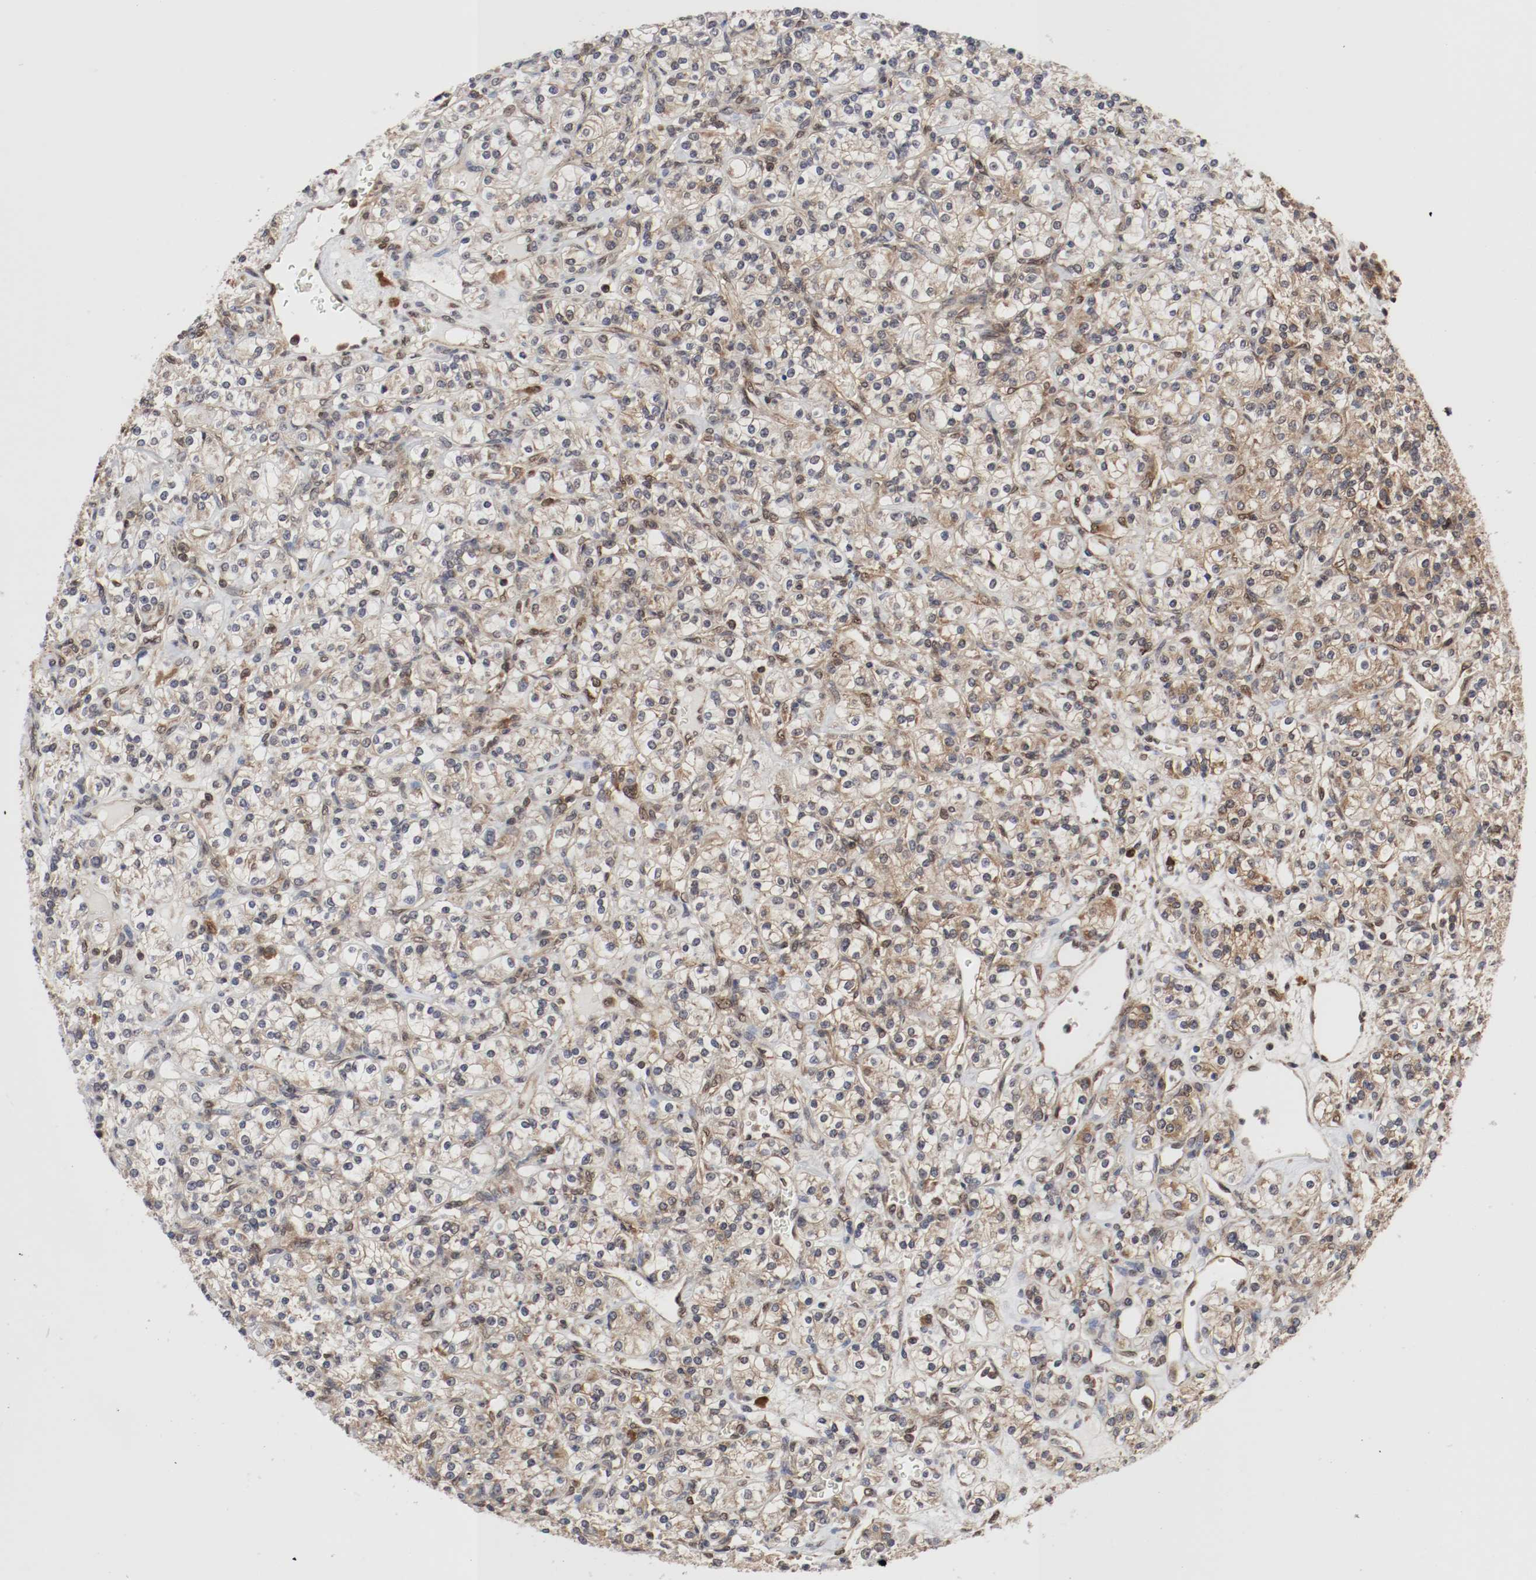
{"staining": {"intensity": "moderate", "quantity": ">75%", "location": "cytoplasmic/membranous"}, "tissue": "renal cancer", "cell_type": "Tumor cells", "image_type": "cancer", "snomed": [{"axis": "morphology", "description": "Adenocarcinoma, NOS"}, {"axis": "topography", "description": "Kidney"}], "caption": "Protein staining of renal adenocarcinoma tissue reveals moderate cytoplasmic/membranous staining in about >75% of tumor cells.", "gene": "AFG3L2", "patient": {"sex": "male", "age": 77}}